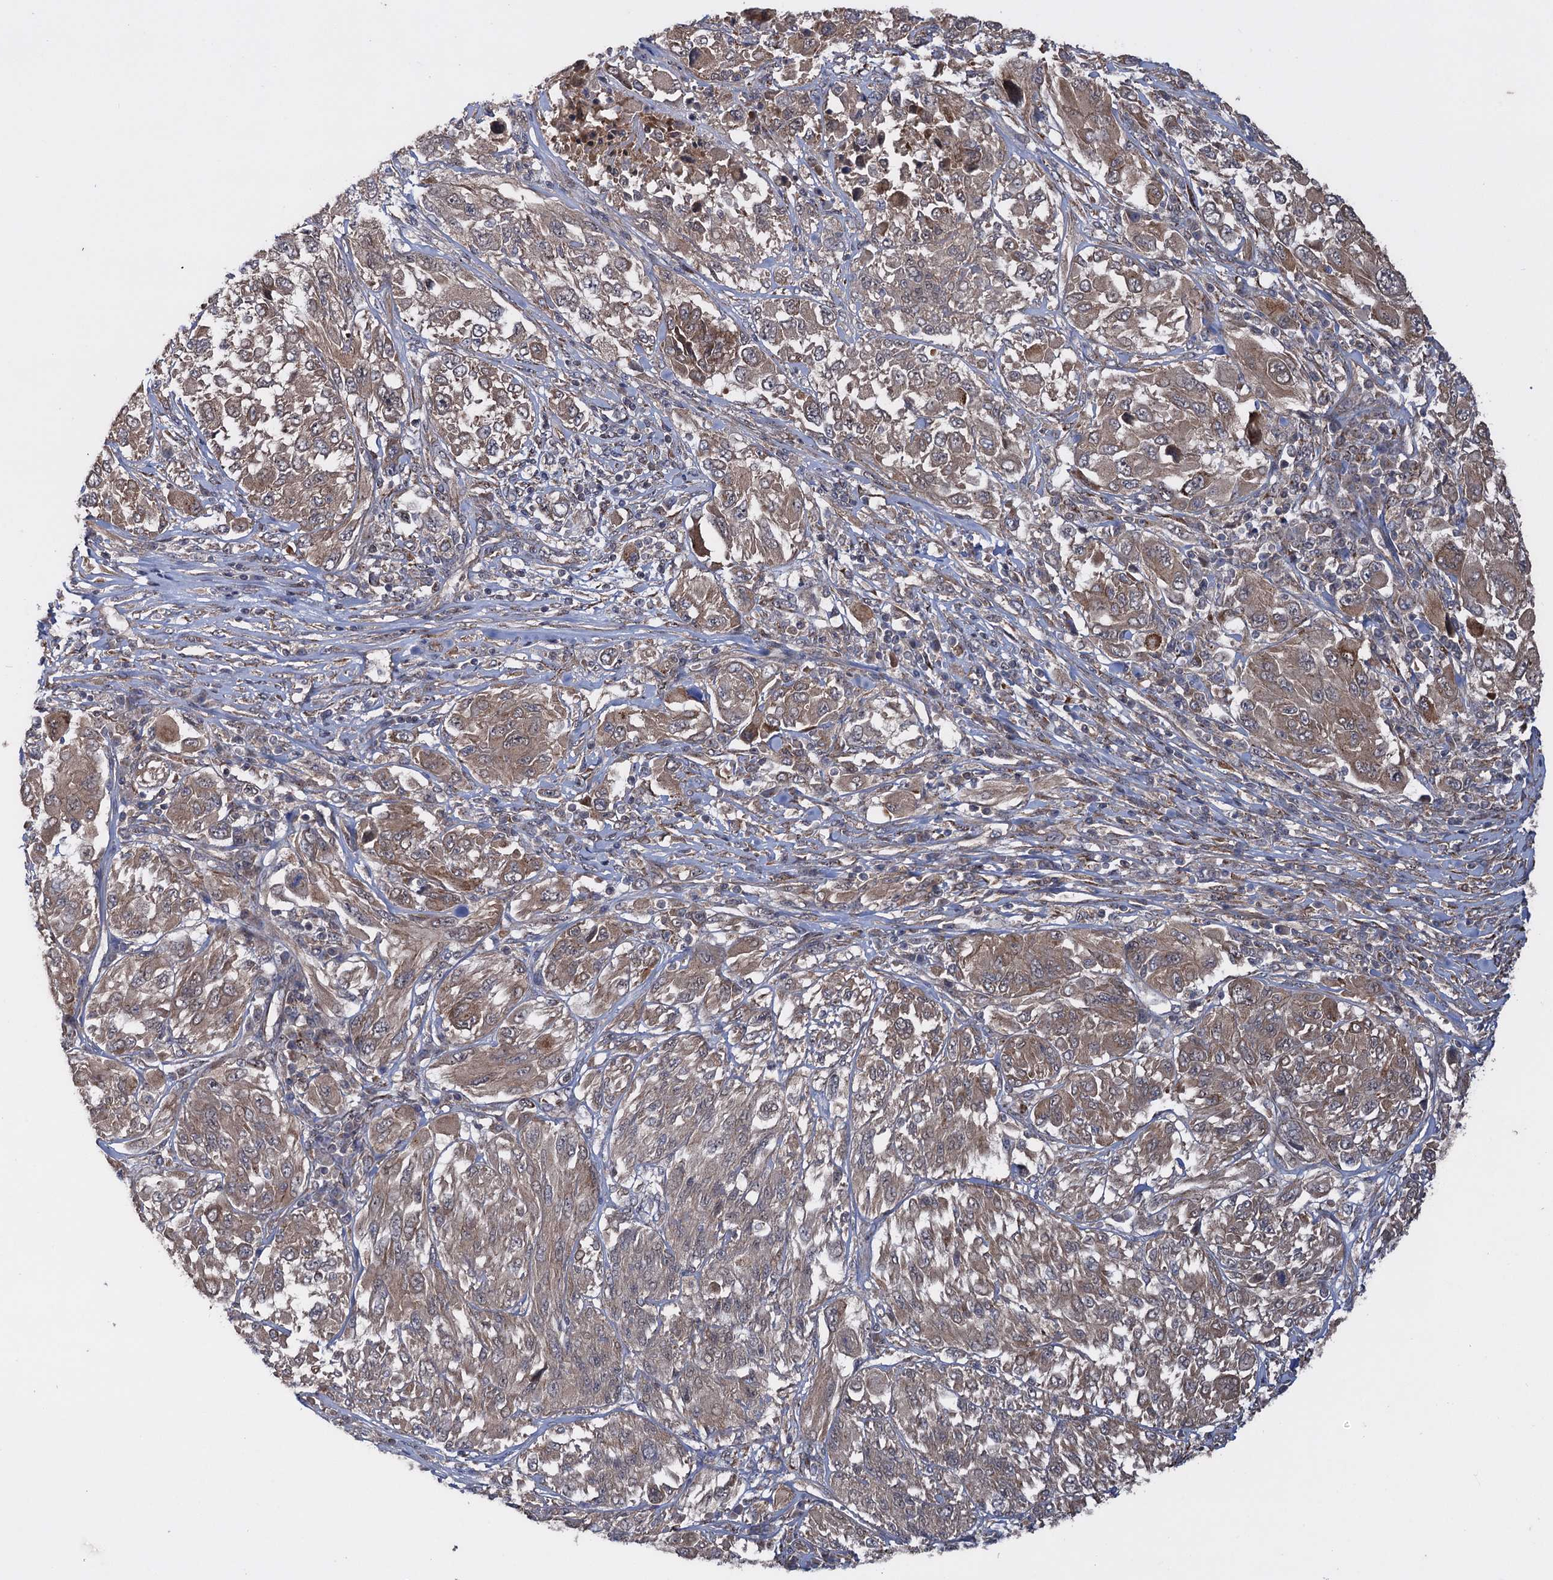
{"staining": {"intensity": "weak", "quantity": ">75%", "location": "cytoplasmic/membranous"}, "tissue": "melanoma", "cell_type": "Tumor cells", "image_type": "cancer", "snomed": [{"axis": "morphology", "description": "Malignant melanoma, NOS"}, {"axis": "topography", "description": "Skin"}], "caption": "A high-resolution micrograph shows immunohistochemistry staining of malignant melanoma, which reveals weak cytoplasmic/membranous expression in approximately >75% of tumor cells. (IHC, brightfield microscopy, high magnification).", "gene": "HAUS1", "patient": {"sex": "female", "age": 91}}